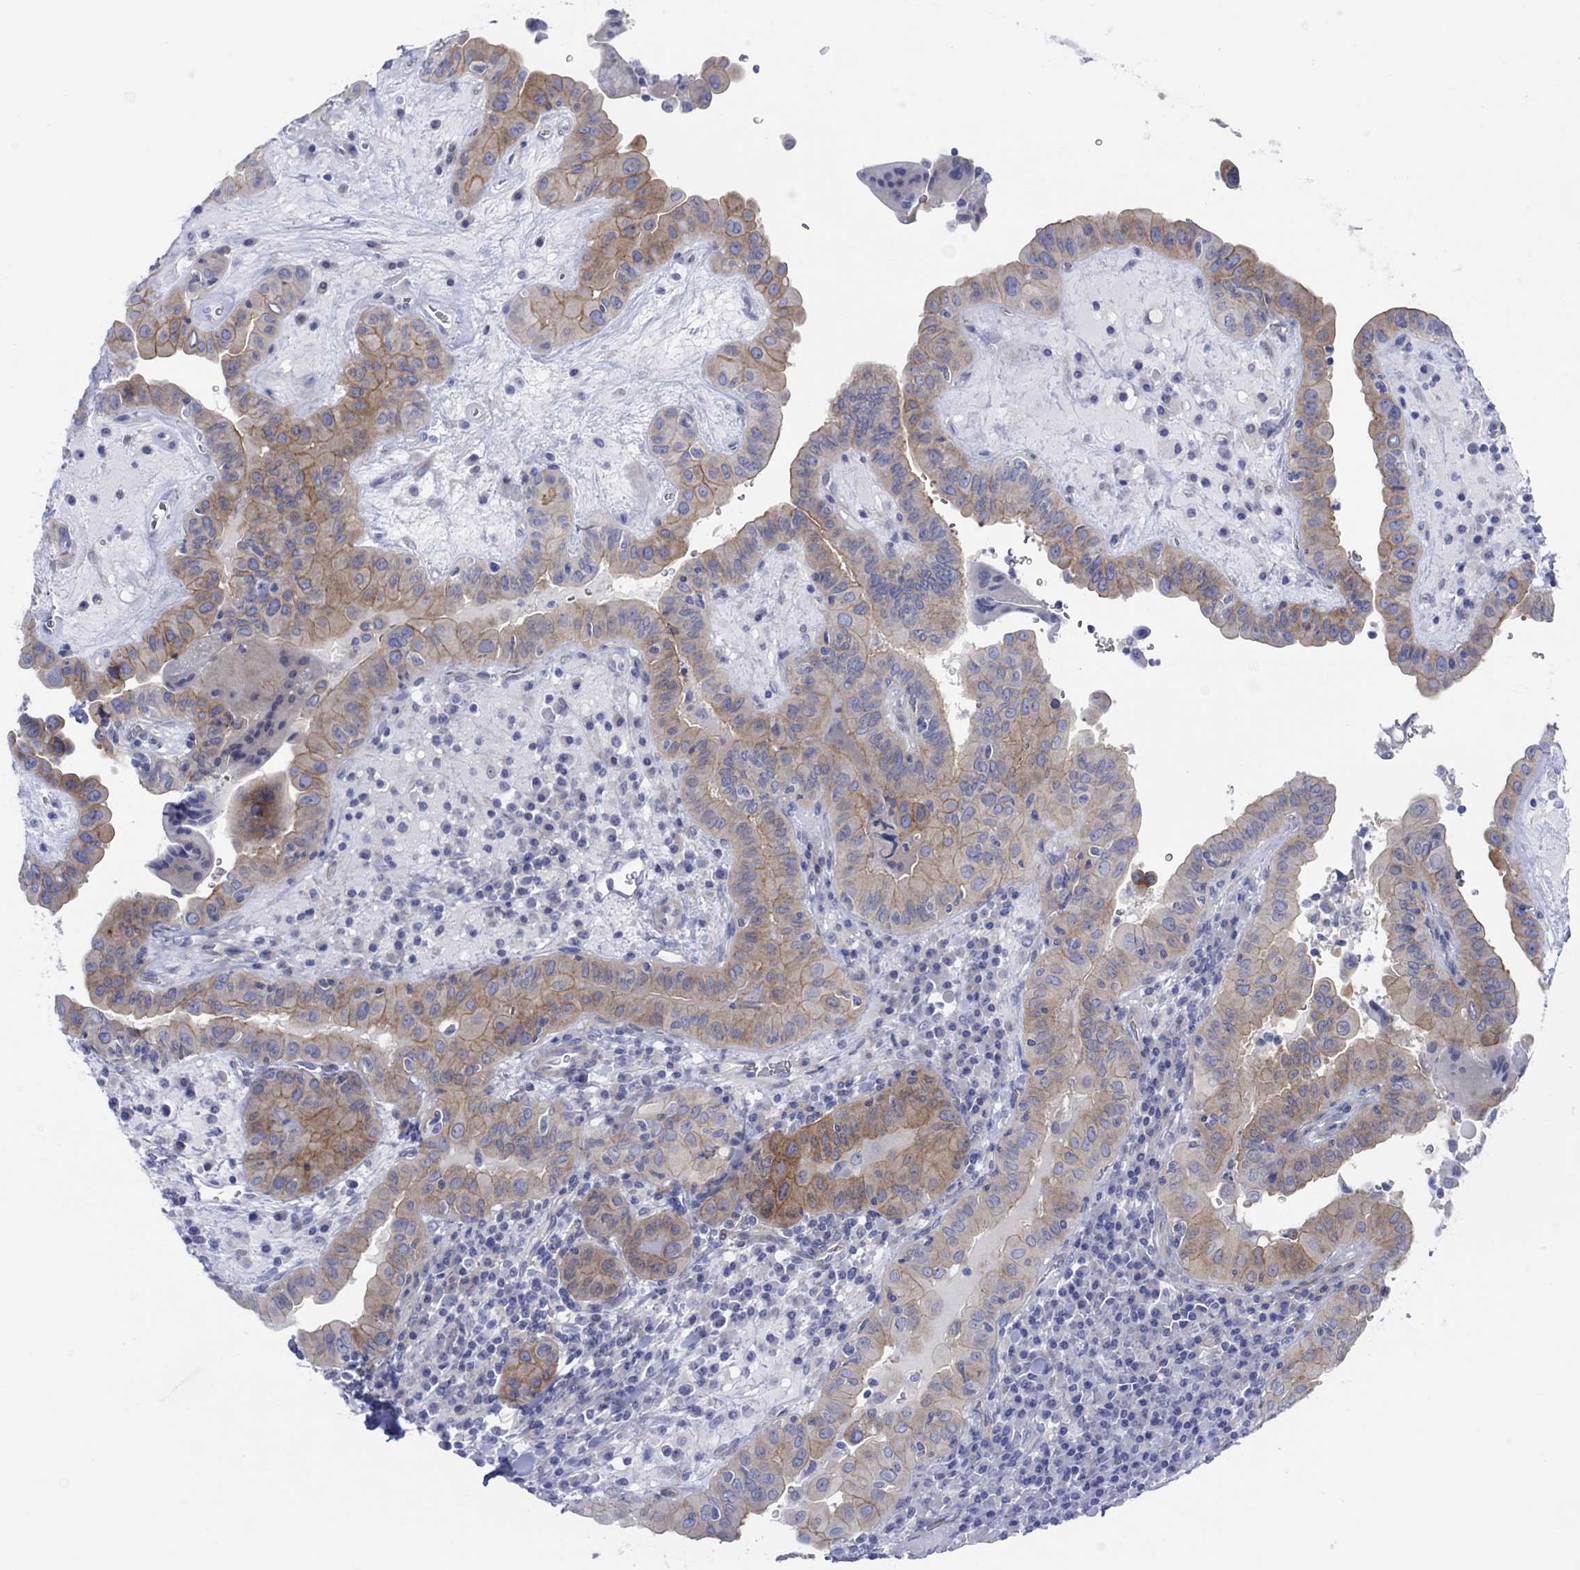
{"staining": {"intensity": "moderate", "quantity": "<25%", "location": "cytoplasmic/membranous"}, "tissue": "thyroid cancer", "cell_type": "Tumor cells", "image_type": "cancer", "snomed": [{"axis": "morphology", "description": "Papillary adenocarcinoma, NOS"}, {"axis": "topography", "description": "Thyroid gland"}], "caption": "Protein positivity by IHC shows moderate cytoplasmic/membranous positivity in approximately <25% of tumor cells in thyroid papillary adenocarcinoma.", "gene": "TLDC2", "patient": {"sex": "female", "age": 37}}